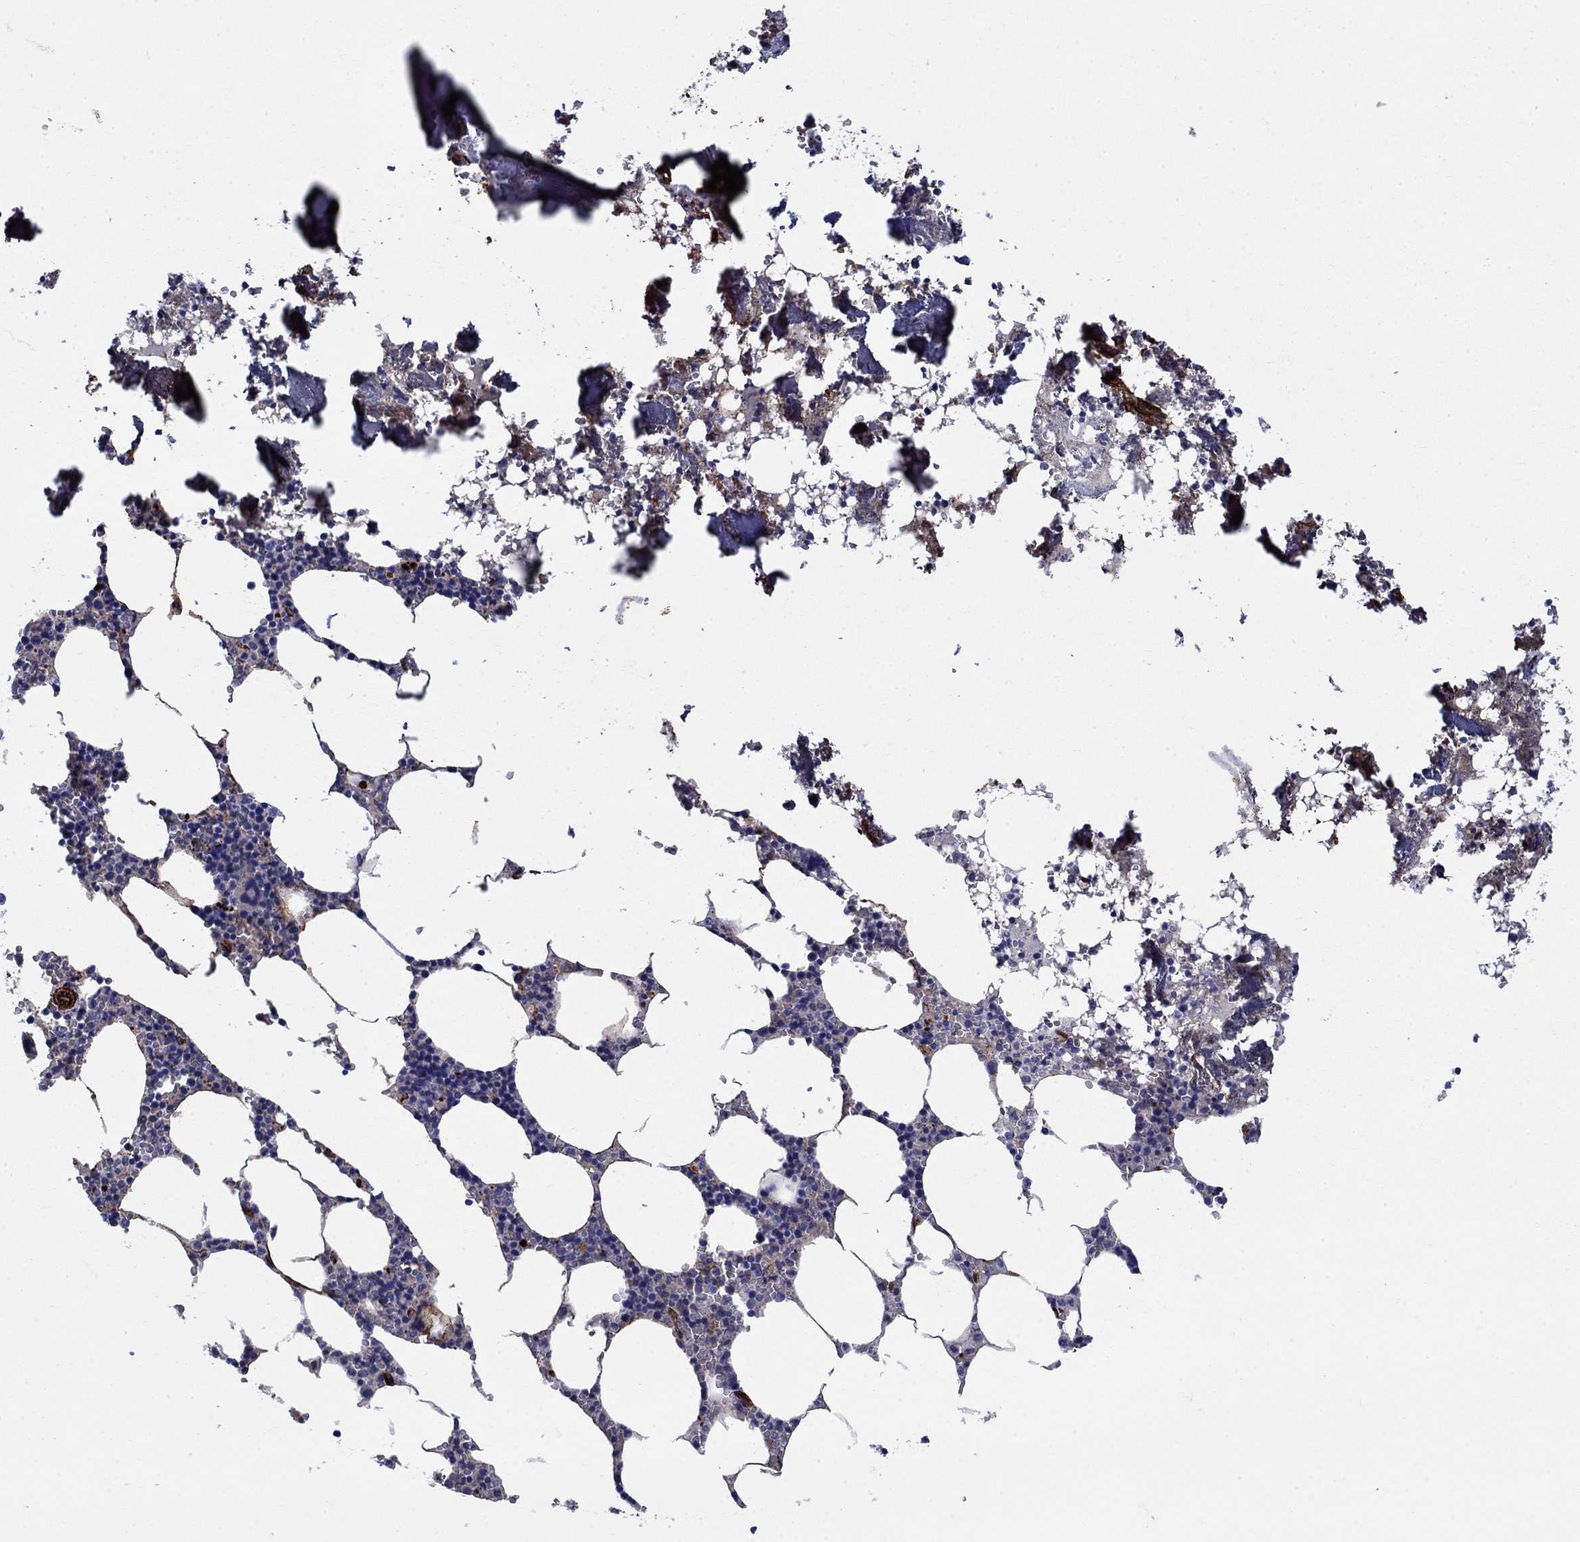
{"staining": {"intensity": "negative", "quantity": "none", "location": "none"}, "tissue": "bone marrow", "cell_type": "Hematopoietic cells", "image_type": "normal", "snomed": [{"axis": "morphology", "description": "Normal tissue, NOS"}, {"axis": "topography", "description": "Bone marrow"}], "caption": "This is an immunohistochemistry image of unremarkable human bone marrow. There is no expression in hematopoietic cells.", "gene": "VTN", "patient": {"sex": "female", "age": 64}}